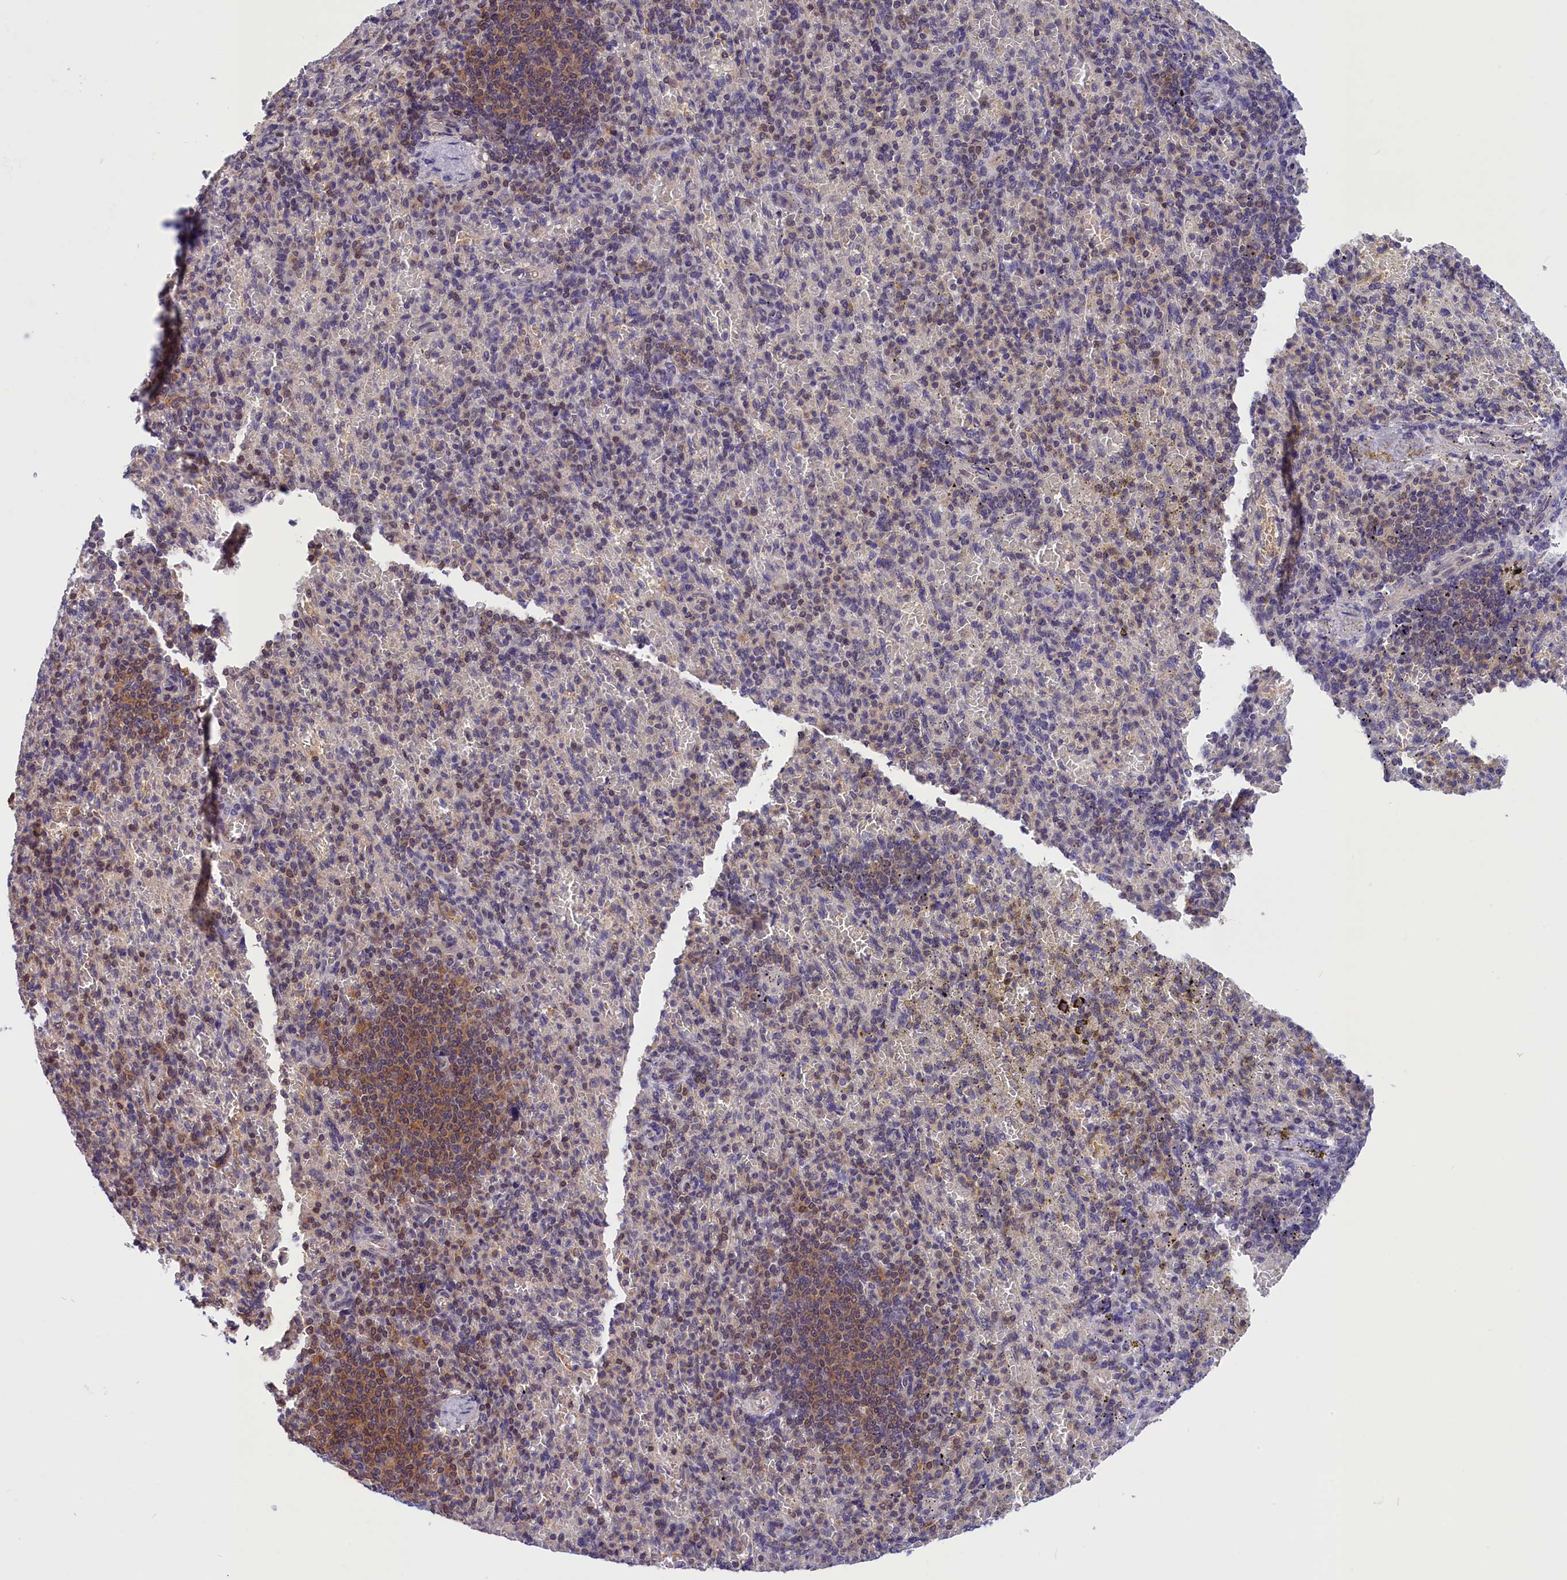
{"staining": {"intensity": "weak", "quantity": "<25%", "location": "cytoplasmic/membranous"}, "tissue": "spleen", "cell_type": "Cells in red pulp", "image_type": "normal", "snomed": [{"axis": "morphology", "description": "Normal tissue, NOS"}, {"axis": "topography", "description": "Spleen"}], "caption": "The image reveals no significant staining in cells in red pulp of spleen.", "gene": "TBCB", "patient": {"sex": "female", "age": 74}}